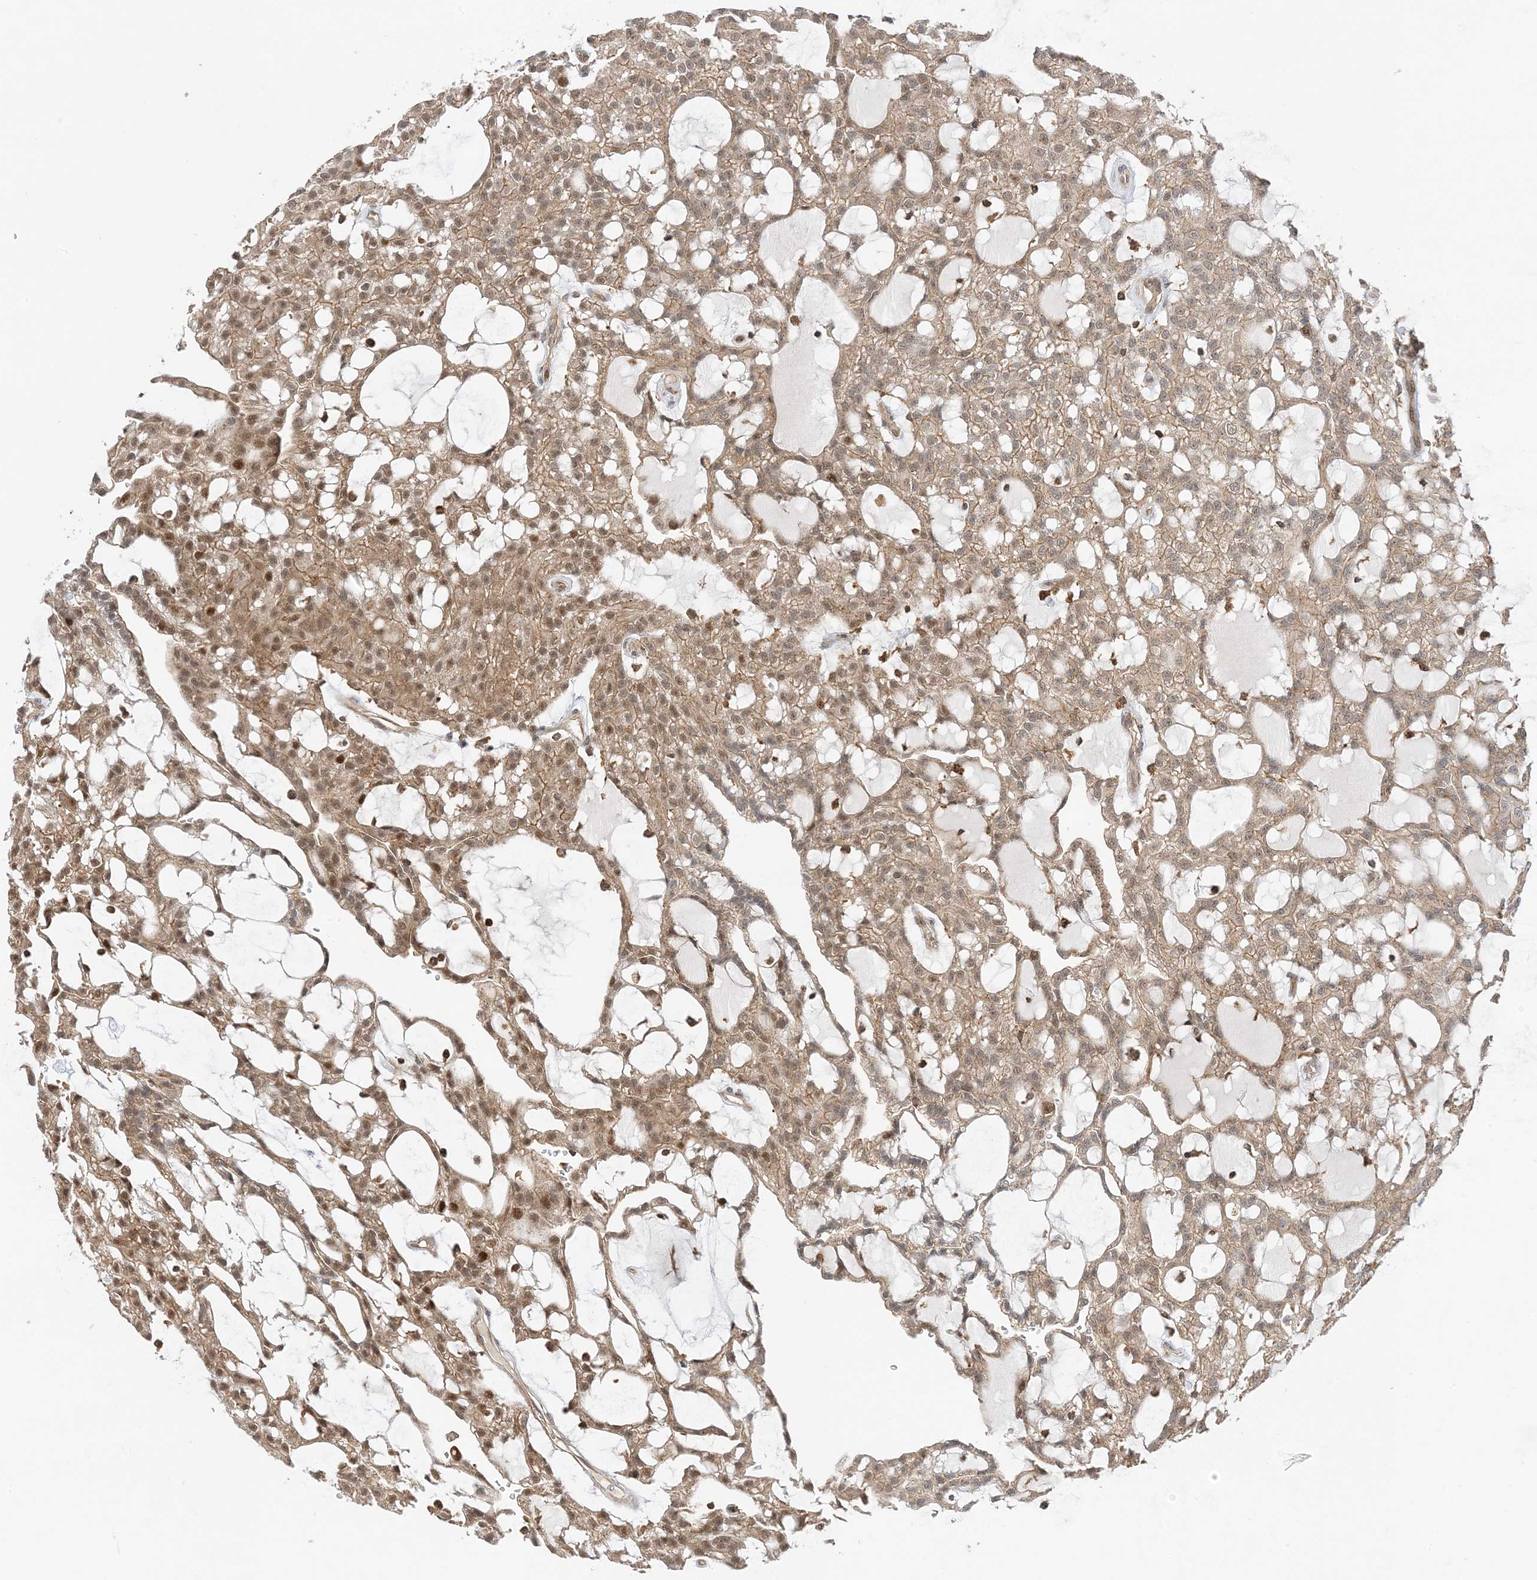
{"staining": {"intensity": "moderate", "quantity": ">75%", "location": "cytoplasmic/membranous,nuclear"}, "tissue": "renal cancer", "cell_type": "Tumor cells", "image_type": "cancer", "snomed": [{"axis": "morphology", "description": "Adenocarcinoma, NOS"}, {"axis": "topography", "description": "Kidney"}], "caption": "Renal cancer (adenocarcinoma) stained for a protein exhibits moderate cytoplasmic/membranous and nuclear positivity in tumor cells.", "gene": "TATDN3", "patient": {"sex": "male", "age": 63}}